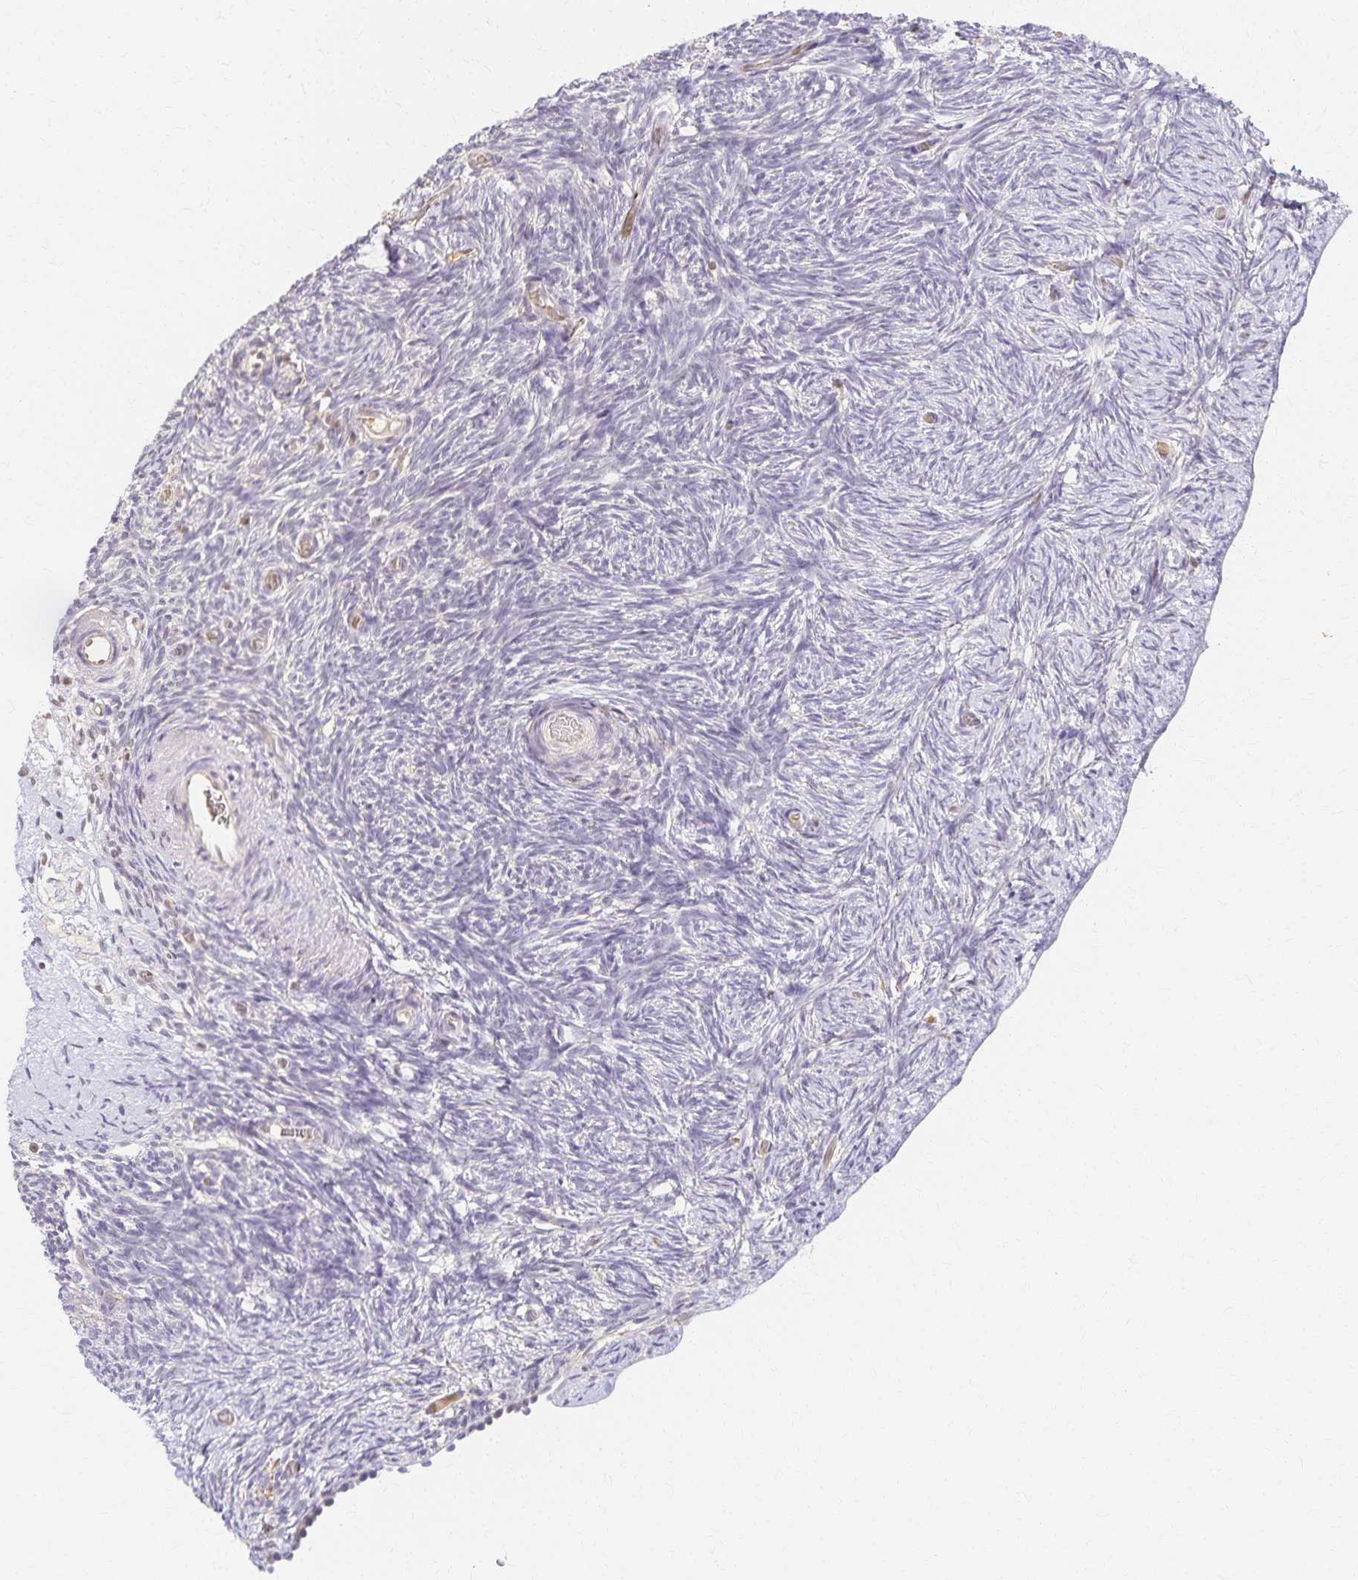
{"staining": {"intensity": "negative", "quantity": "none", "location": "none"}, "tissue": "ovary", "cell_type": "Follicle cells", "image_type": "normal", "snomed": [{"axis": "morphology", "description": "Normal tissue, NOS"}, {"axis": "topography", "description": "Ovary"}], "caption": "Immunohistochemistry (IHC) histopathology image of benign ovary: ovary stained with DAB demonstrates no significant protein staining in follicle cells.", "gene": "AZGP1", "patient": {"sex": "female", "age": 39}}